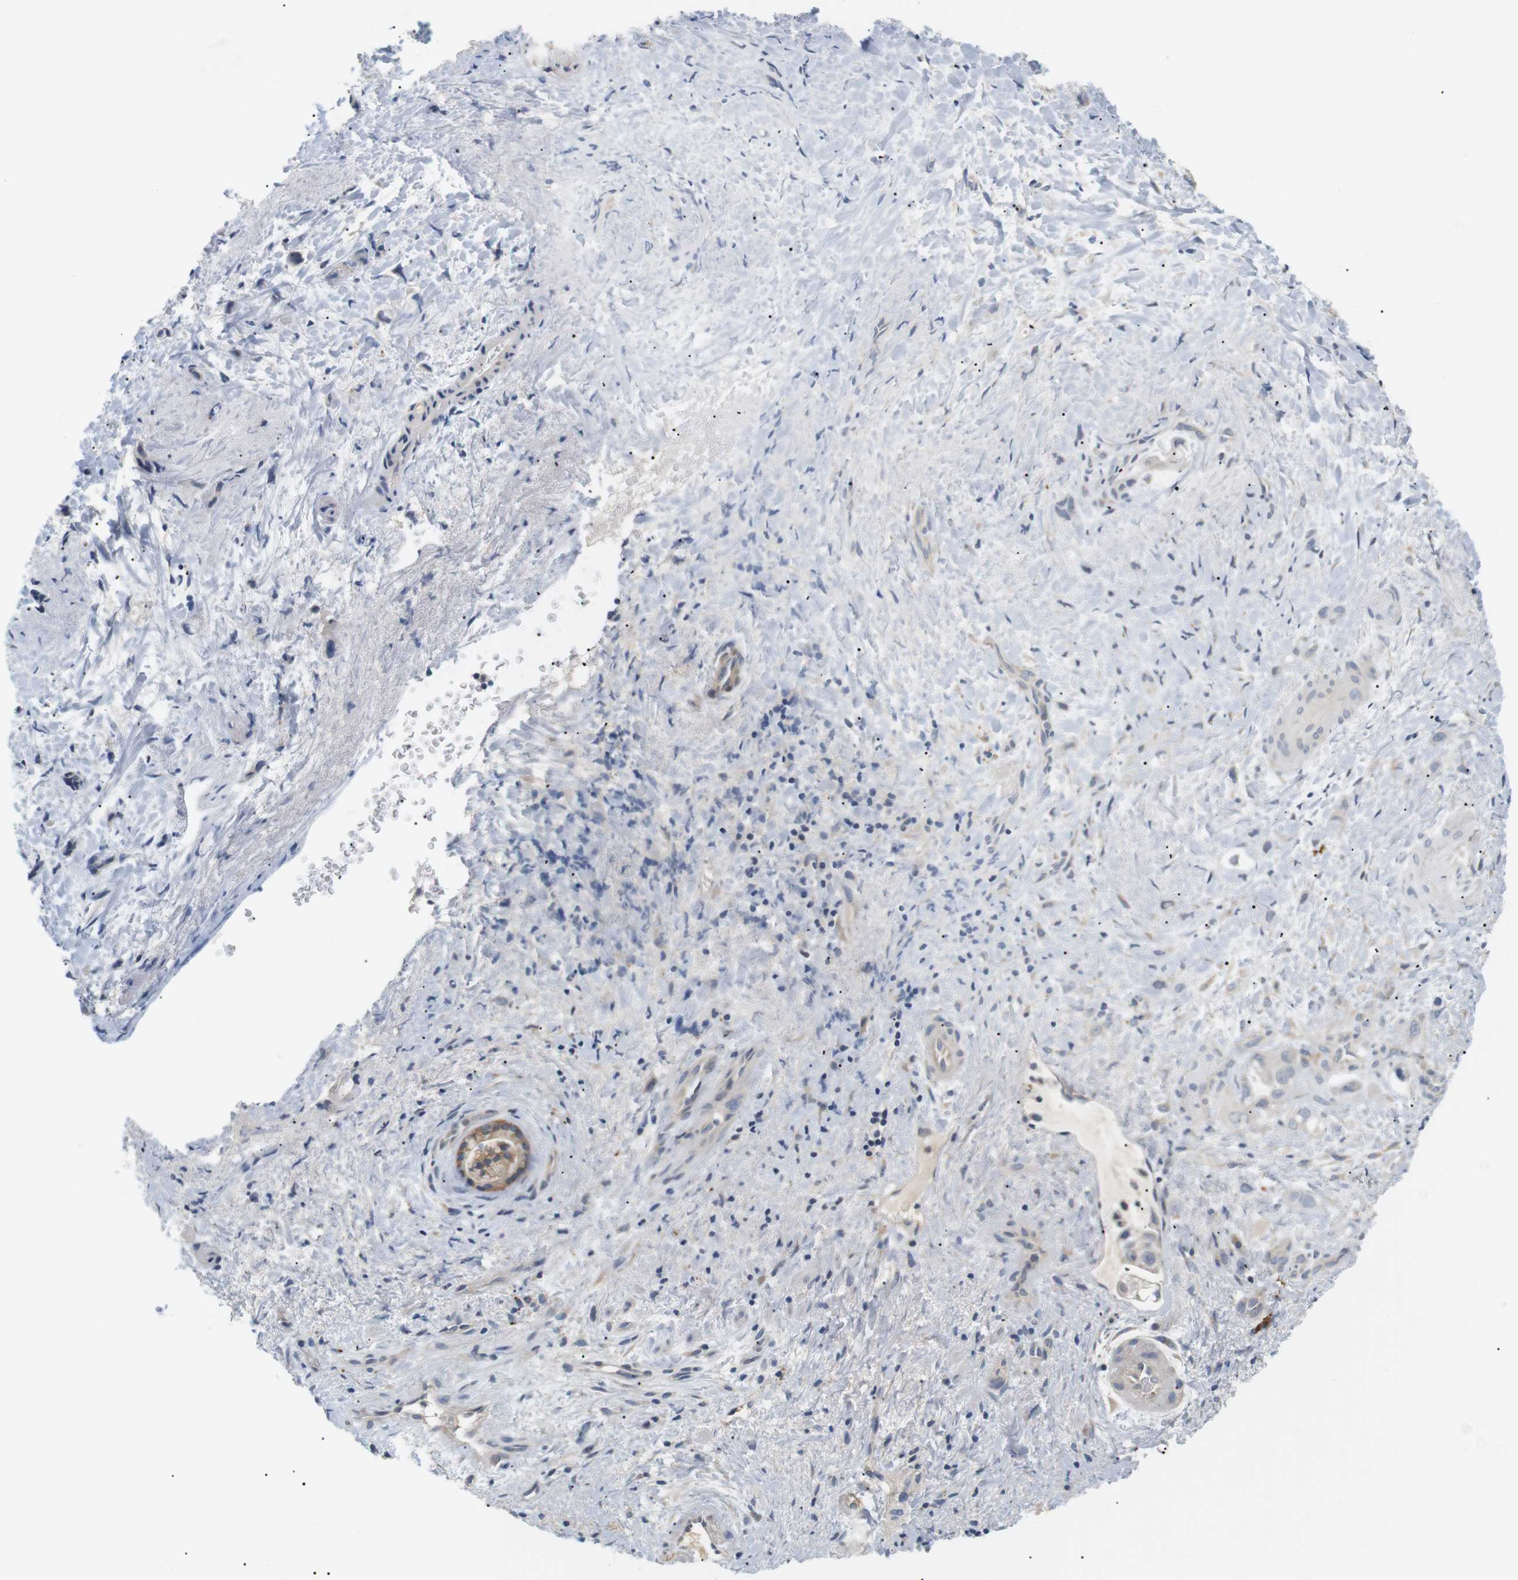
{"staining": {"intensity": "weak", "quantity": "<25%", "location": "cytoplasmic/membranous"}, "tissue": "liver cancer", "cell_type": "Tumor cells", "image_type": "cancer", "snomed": [{"axis": "morphology", "description": "Cholangiocarcinoma"}, {"axis": "topography", "description": "Liver"}], "caption": "Immunohistochemical staining of liver cancer displays no significant staining in tumor cells.", "gene": "EVA1C", "patient": {"sex": "female", "age": 65}}